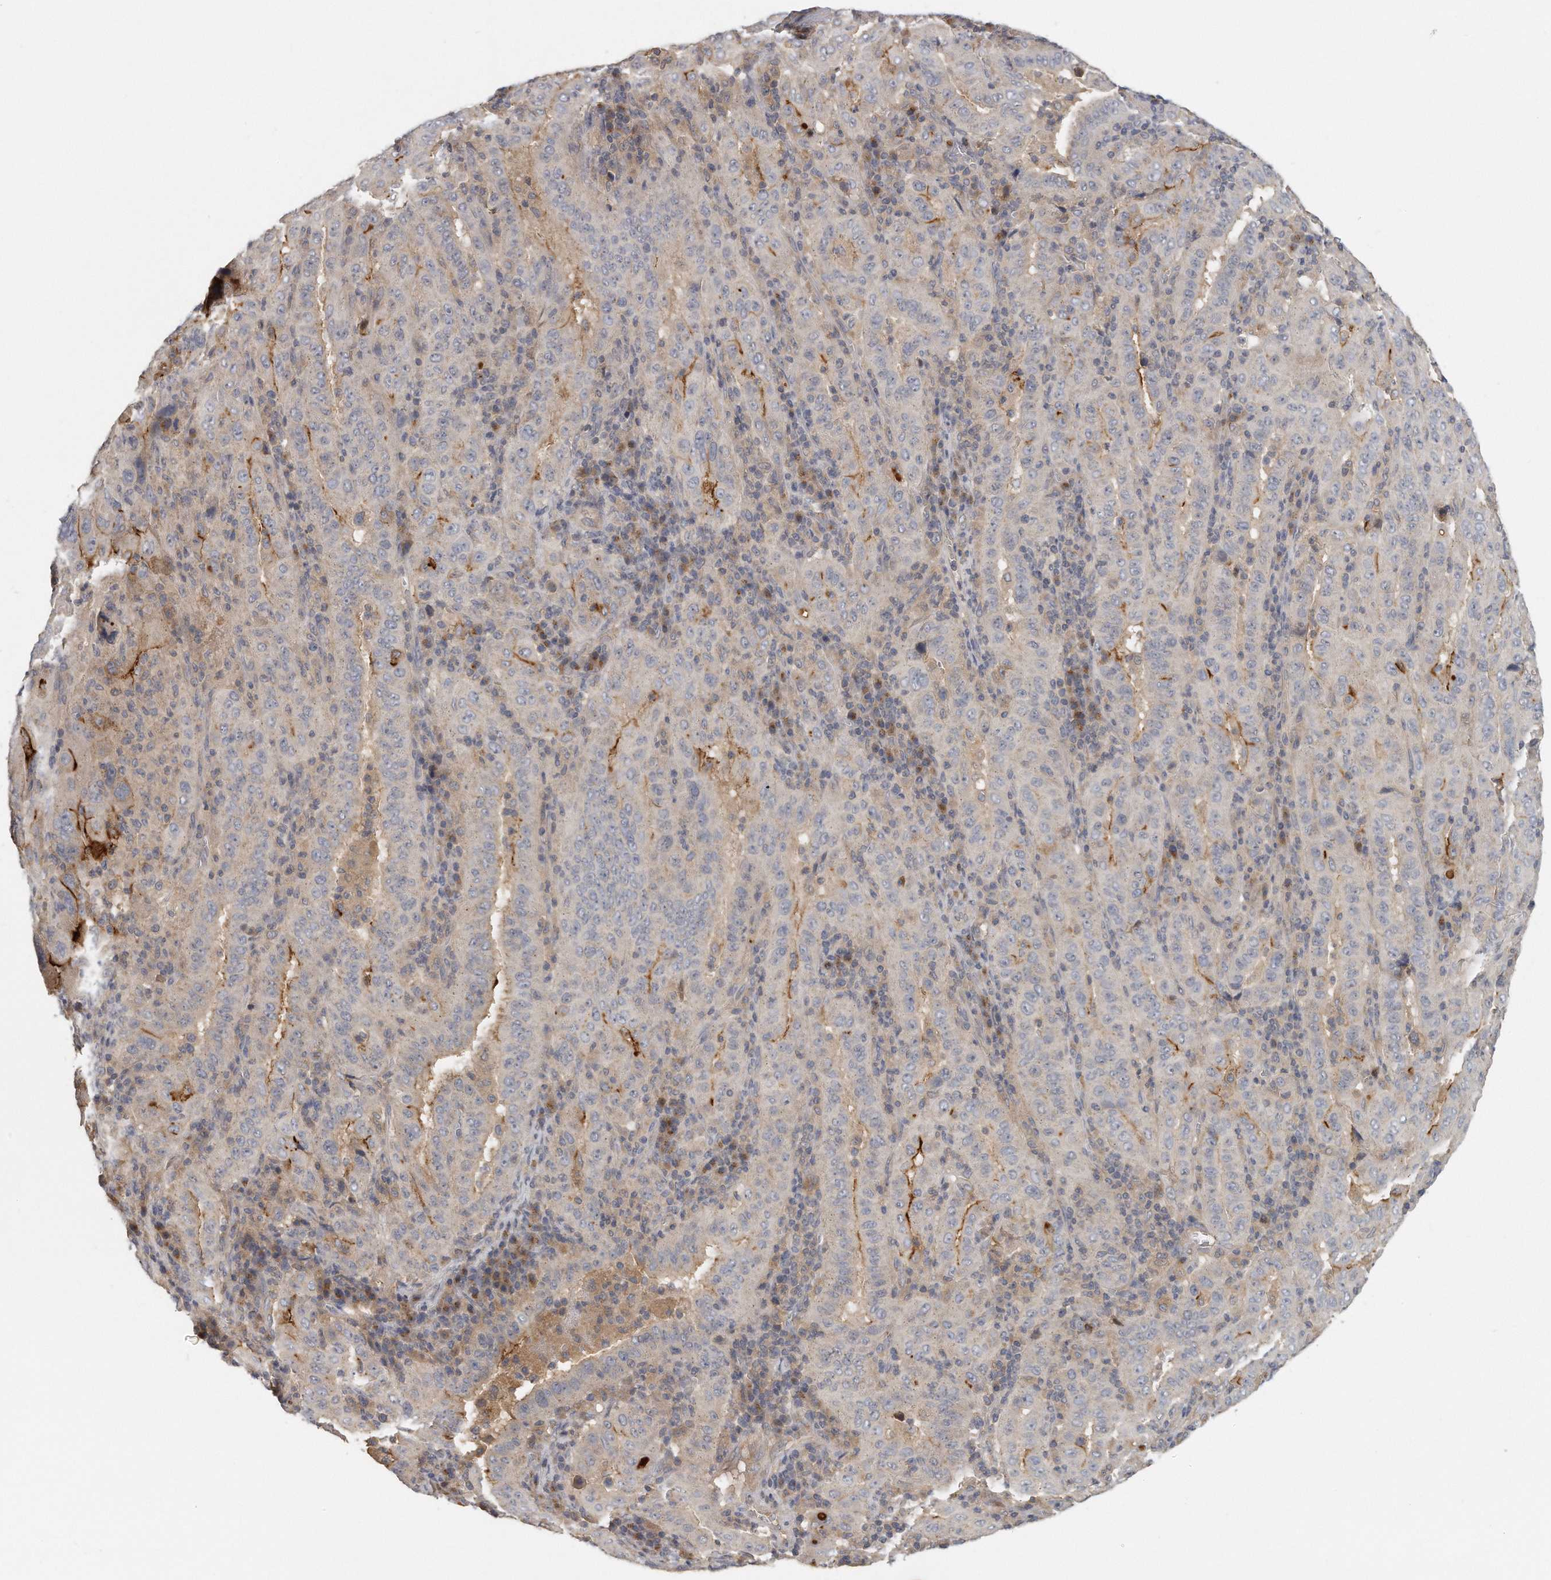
{"staining": {"intensity": "moderate", "quantity": "<25%", "location": "cytoplasmic/membranous"}, "tissue": "pancreatic cancer", "cell_type": "Tumor cells", "image_type": "cancer", "snomed": [{"axis": "morphology", "description": "Adenocarcinoma, NOS"}, {"axis": "topography", "description": "Pancreas"}], "caption": "Immunohistochemical staining of human pancreatic cancer (adenocarcinoma) displays moderate cytoplasmic/membranous protein positivity in approximately <25% of tumor cells.", "gene": "TRAPPC14", "patient": {"sex": "male", "age": 63}}